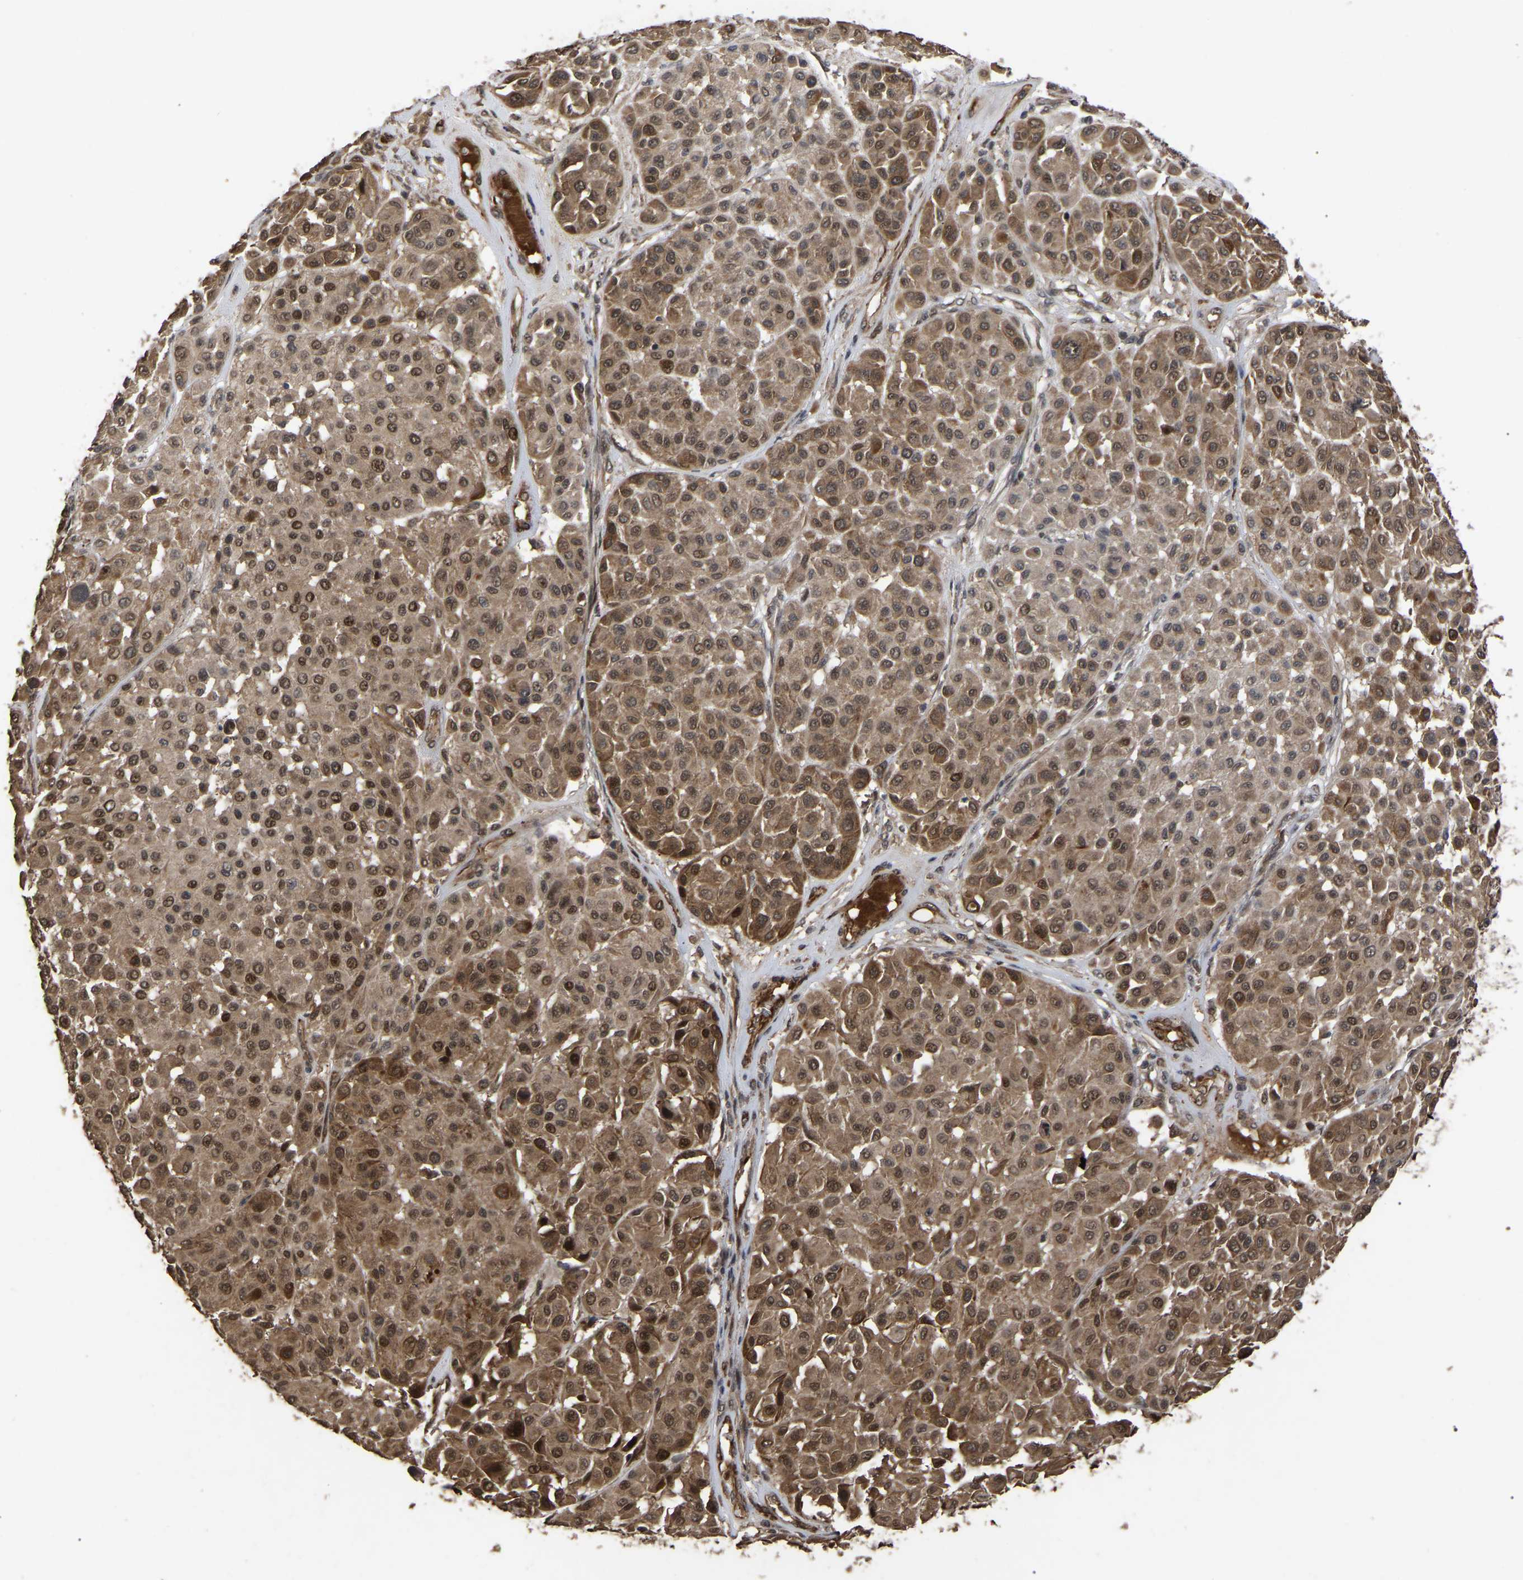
{"staining": {"intensity": "moderate", "quantity": ">75%", "location": "cytoplasmic/membranous,nuclear"}, "tissue": "melanoma", "cell_type": "Tumor cells", "image_type": "cancer", "snomed": [{"axis": "morphology", "description": "Malignant melanoma, Metastatic site"}, {"axis": "topography", "description": "Soft tissue"}], "caption": "Protein staining of malignant melanoma (metastatic site) tissue exhibits moderate cytoplasmic/membranous and nuclear staining in approximately >75% of tumor cells.", "gene": "FAM161B", "patient": {"sex": "male", "age": 41}}